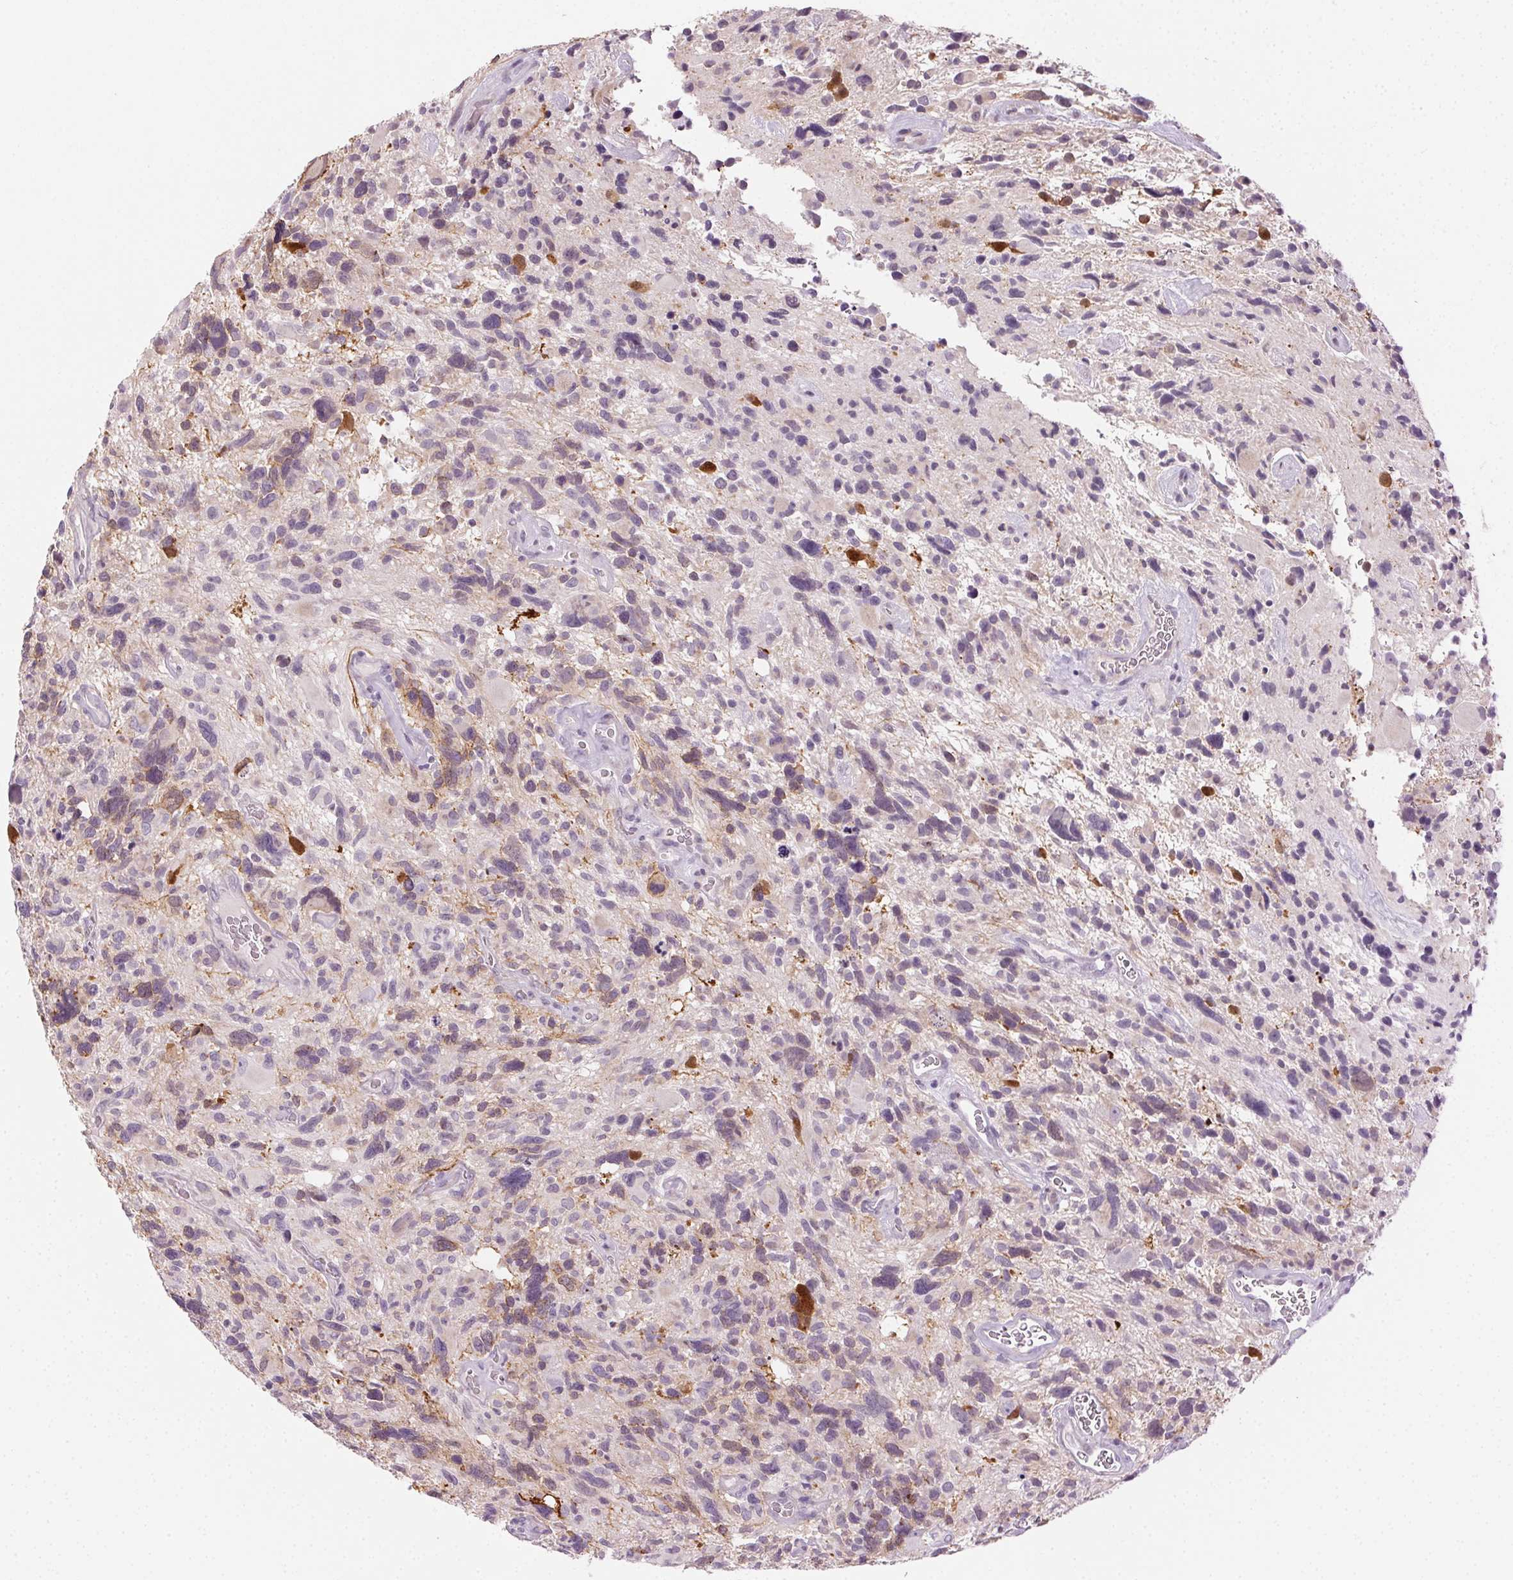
{"staining": {"intensity": "moderate", "quantity": "<25%", "location": "cytoplasmic/membranous"}, "tissue": "glioma", "cell_type": "Tumor cells", "image_type": "cancer", "snomed": [{"axis": "morphology", "description": "Glioma, malignant, High grade"}, {"axis": "topography", "description": "Brain"}], "caption": "Immunohistochemical staining of malignant high-grade glioma demonstrates low levels of moderate cytoplasmic/membranous staining in approximately <25% of tumor cells.", "gene": "AIF1L", "patient": {"sex": "male", "age": 49}}